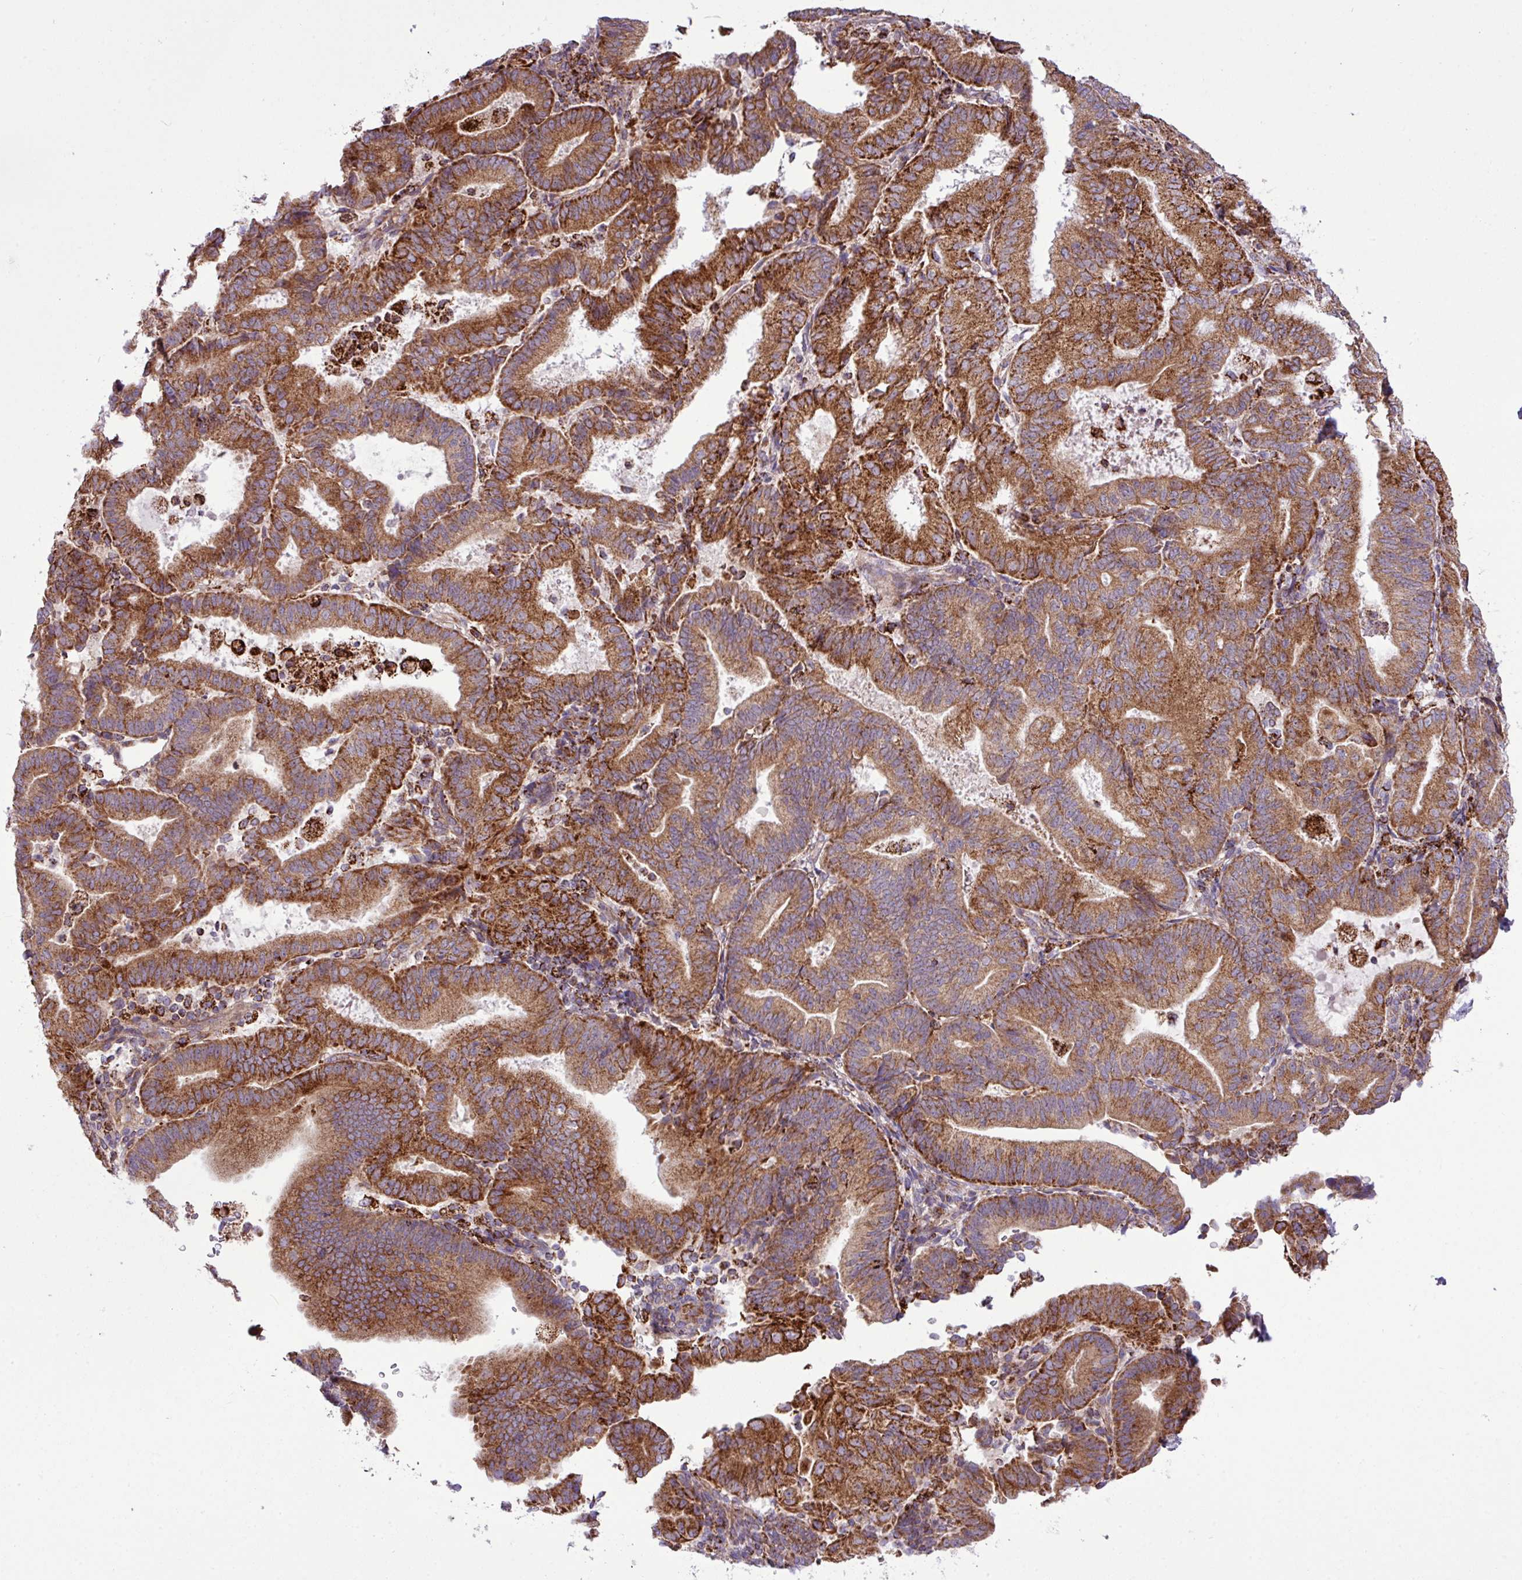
{"staining": {"intensity": "strong", "quantity": ">75%", "location": "cytoplasmic/membranous"}, "tissue": "endometrial cancer", "cell_type": "Tumor cells", "image_type": "cancer", "snomed": [{"axis": "morphology", "description": "Adenocarcinoma, NOS"}, {"axis": "topography", "description": "Endometrium"}], "caption": "Strong cytoplasmic/membranous staining is appreciated in about >75% of tumor cells in endometrial adenocarcinoma.", "gene": "ZNF569", "patient": {"sex": "female", "age": 70}}